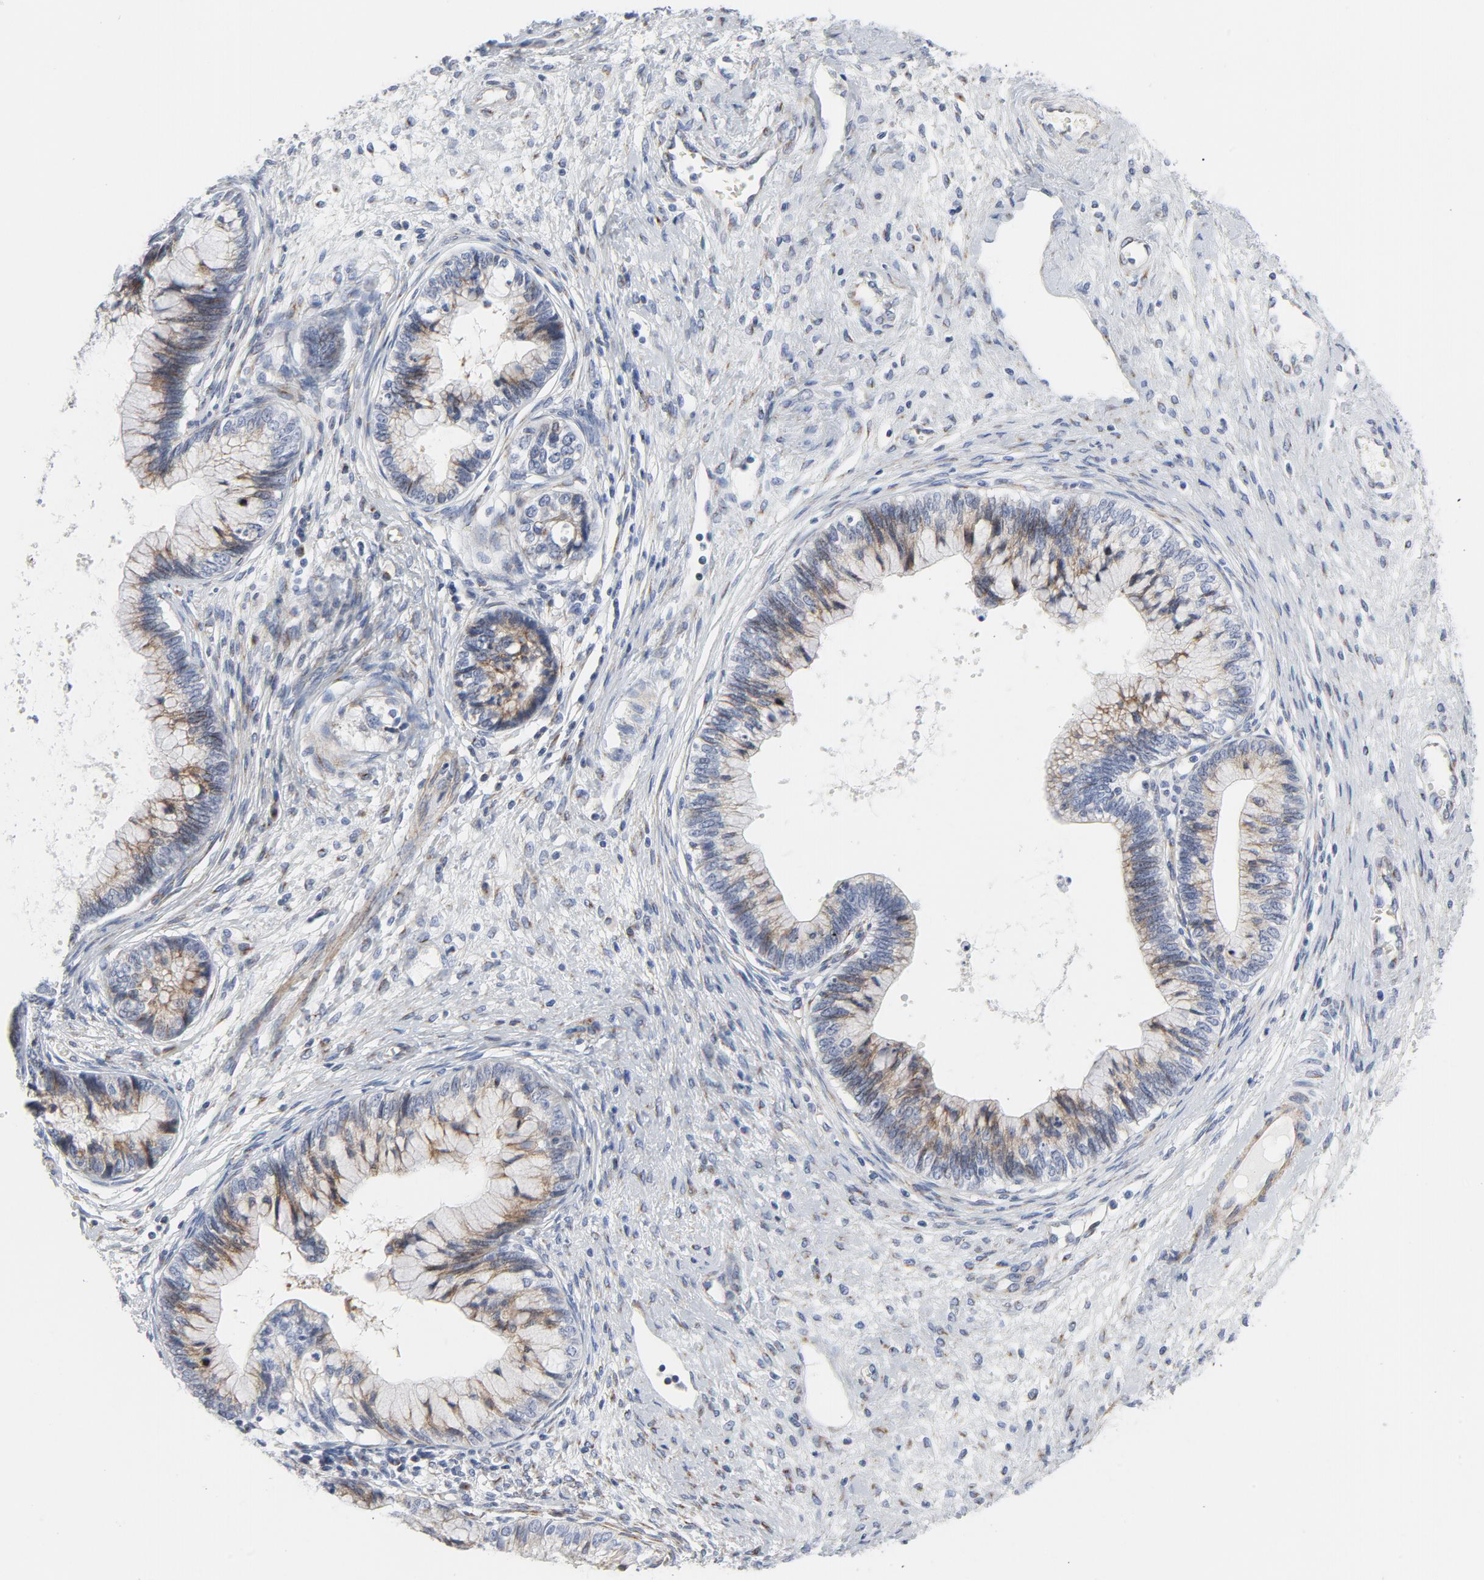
{"staining": {"intensity": "weak", "quantity": "<25%", "location": "cytoplasmic/membranous"}, "tissue": "cervical cancer", "cell_type": "Tumor cells", "image_type": "cancer", "snomed": [{"axis": "morphology", "description": "Adenocarcinoma, NOS"}, {"axis": "topography", "description": "Cervix"}], "caption": "Human adenocarcinoma (cervical) stained for a protein using IHC displays no expression in tumor cells.", "gene": "TUBB1", "patient": {"sex": "female", "age": 44}}